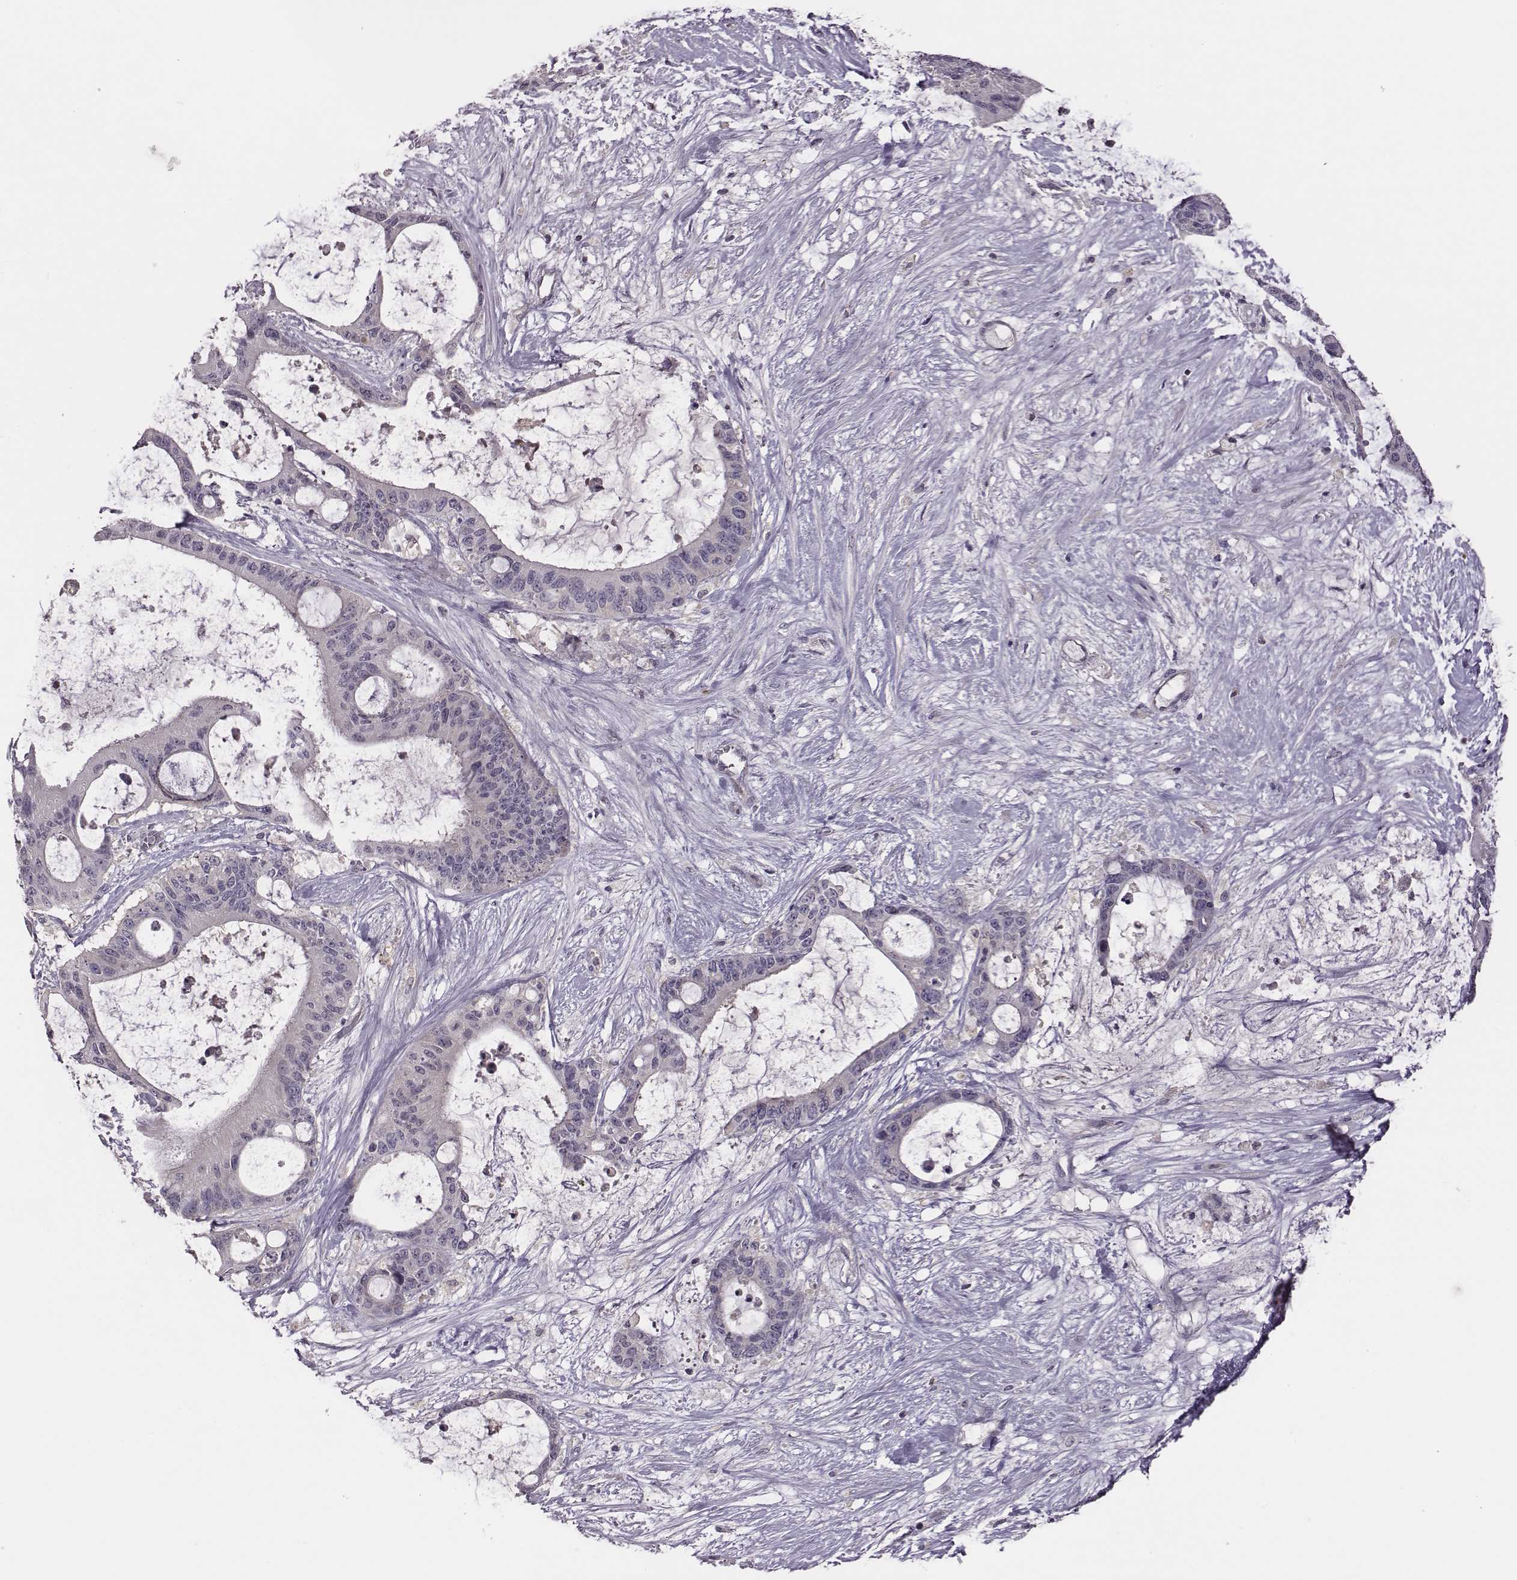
{"staining": {"intensity": "negative", "quantity": "none", "location": "none"}, "tissue": "liver cancer", "cell_type": "Tumor cells", "image_type": "cancer", "snomed": [{"axis": "morphology", "description": "Normal tissue, NOS"}, {"axis": "morphology", "description": "Cholangiocarcinoma"}, {"axis": "topography", "description": "Liver"}, {"axis": "topography", "description": "Peripheral nerve tissue"}], "caption": "The IHC photomicrograph has no significant positivity in tumor cells of liver cancer (cholangiocarcinoma) tissue.", "gene": "KMO", "patient": {"sex": "female", "age": 73}}